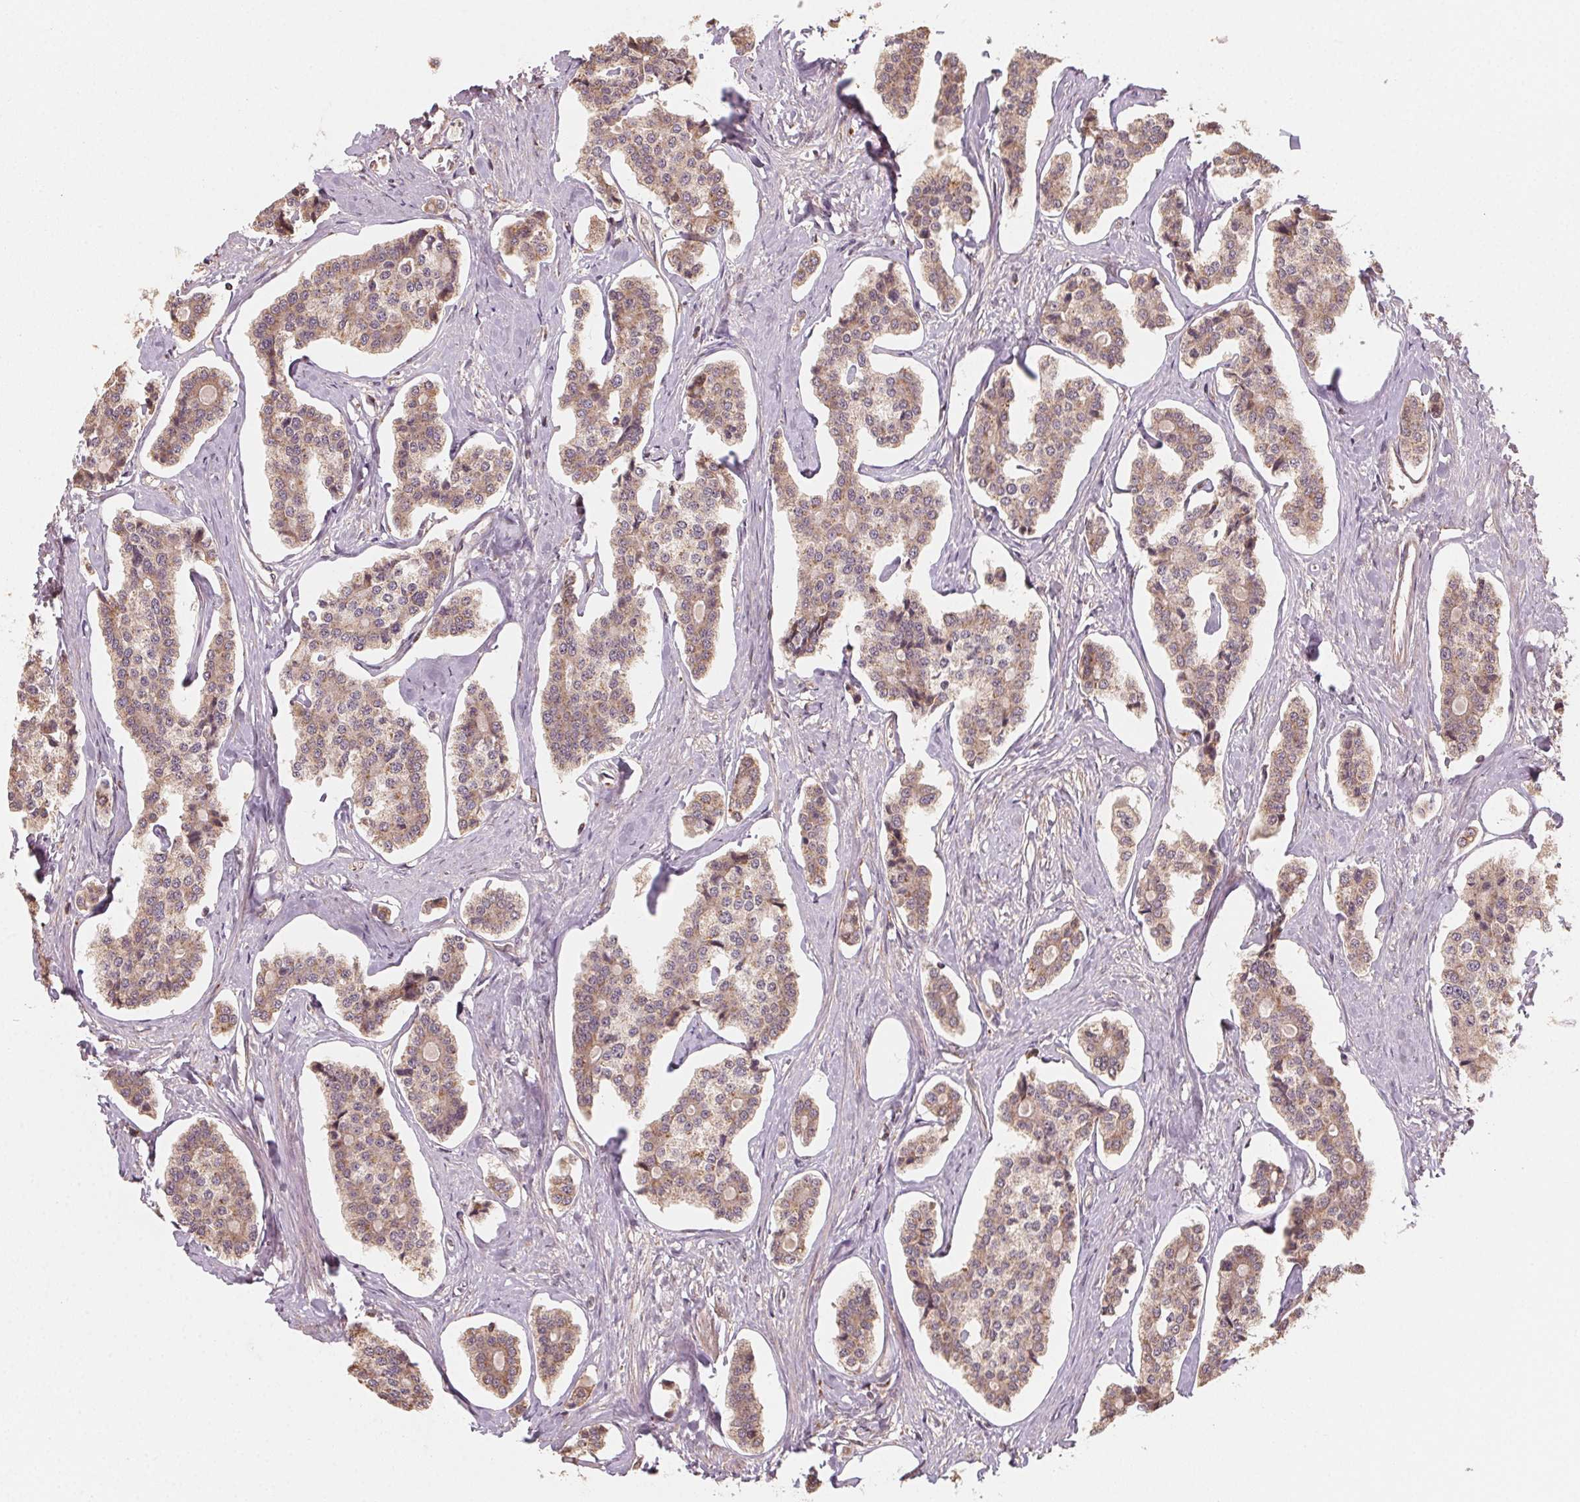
{"staining": {"intensity": "weak", "quantity": ">75%", "location": "cytoplasmic/membranous"}, "tissue": "carcinoid", "cell_type": "Tumor cells", "image_type": "cancer", "snomed": [{"axis": "morphology", "description": "Carcinoid, malignant, NOS"}, {"axis": "topography", "description": "Small intestine"}], "caption": "Human carcinoid stained for a protein (brown) demonstrates weak cytoplasmic/membranous positive staining in approximately >75% of tumor cells.", "gene": "WBP2", "patient": {"sex": "female", "age": 65}}